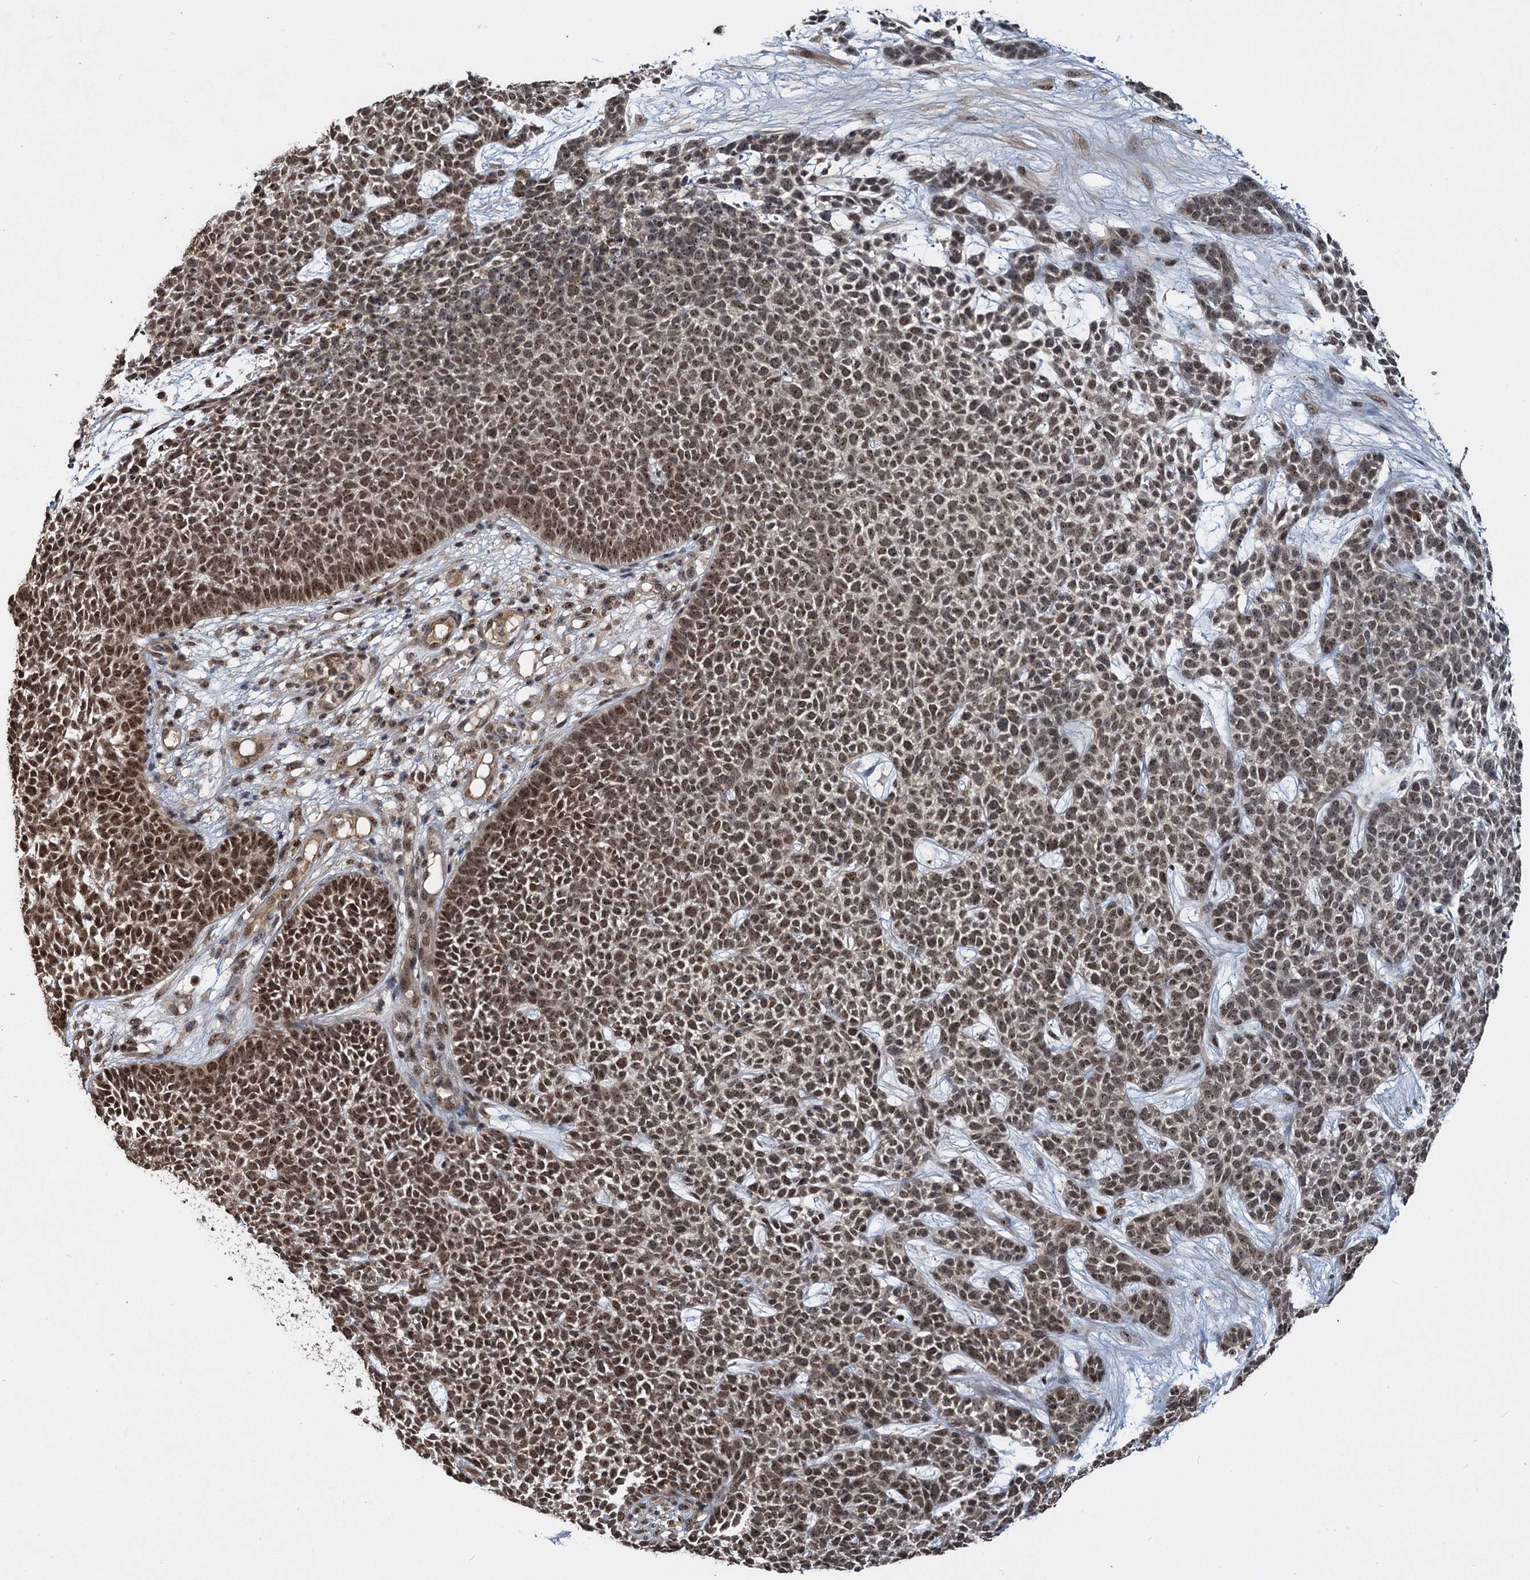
{"staining": {"intensity": "weak", "quantity": "25%-75%", "location": "nuclear"}, "tissue": "skin cancer", "cell_type": "Tumor cells", "image_type": "cancer", "snomed": [{"axis": "morphology", "description": "Basal cell carcinoma"}, {"axis": "topography", "description": "Skin"}], "caption": "A low amount of weak nuclear expression is present in about 25%-75% of tumor cells in skin cancer (basal cell carcinoma) tissue. The protein of interest is shown in brown color, while the nuclei are stained blue.", "gene": "FAM216B", "patient": {"sex": "female", "age": 84}}